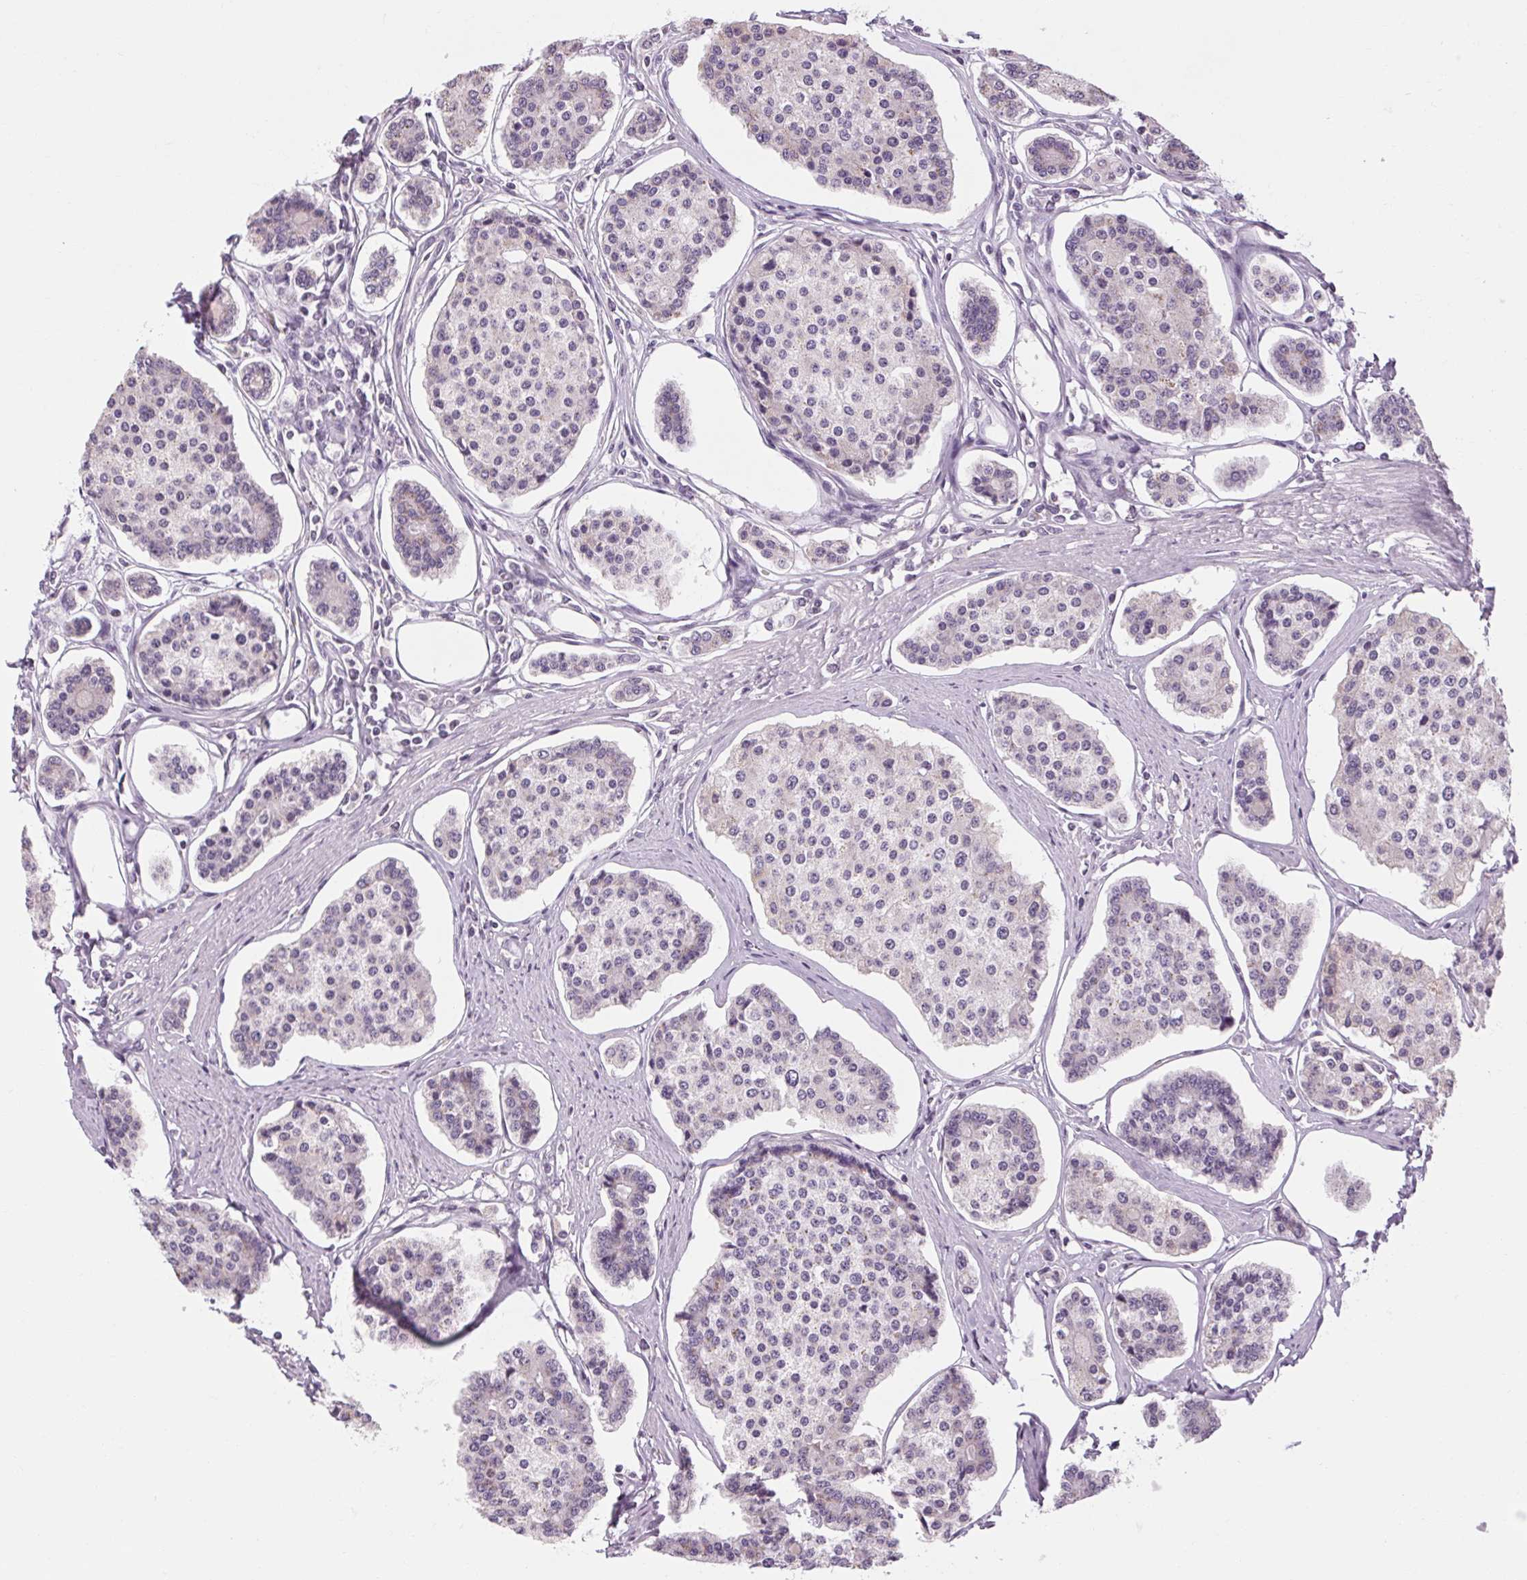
{"staining": {"intensity": "negative", "quantity": "none", "location": "none"}, "tissue": "carcinoid", "cell_type": "Tumor cells", "image_type": "cancer", "snomed": [{"axis": "morphology", "description": "Carcinoid, malignant, NOS"}, {"axis": "topography", "description": "Small intestine"}], "caption": "This is a photomicrograph of immunohistochemistry staining of carcinoid, which shows no staining in tumor cells. (DAB IHC with hematoxylin counter stain).", "gene": "KLHL40", "patient": {"sex": "female", "age": 65}}